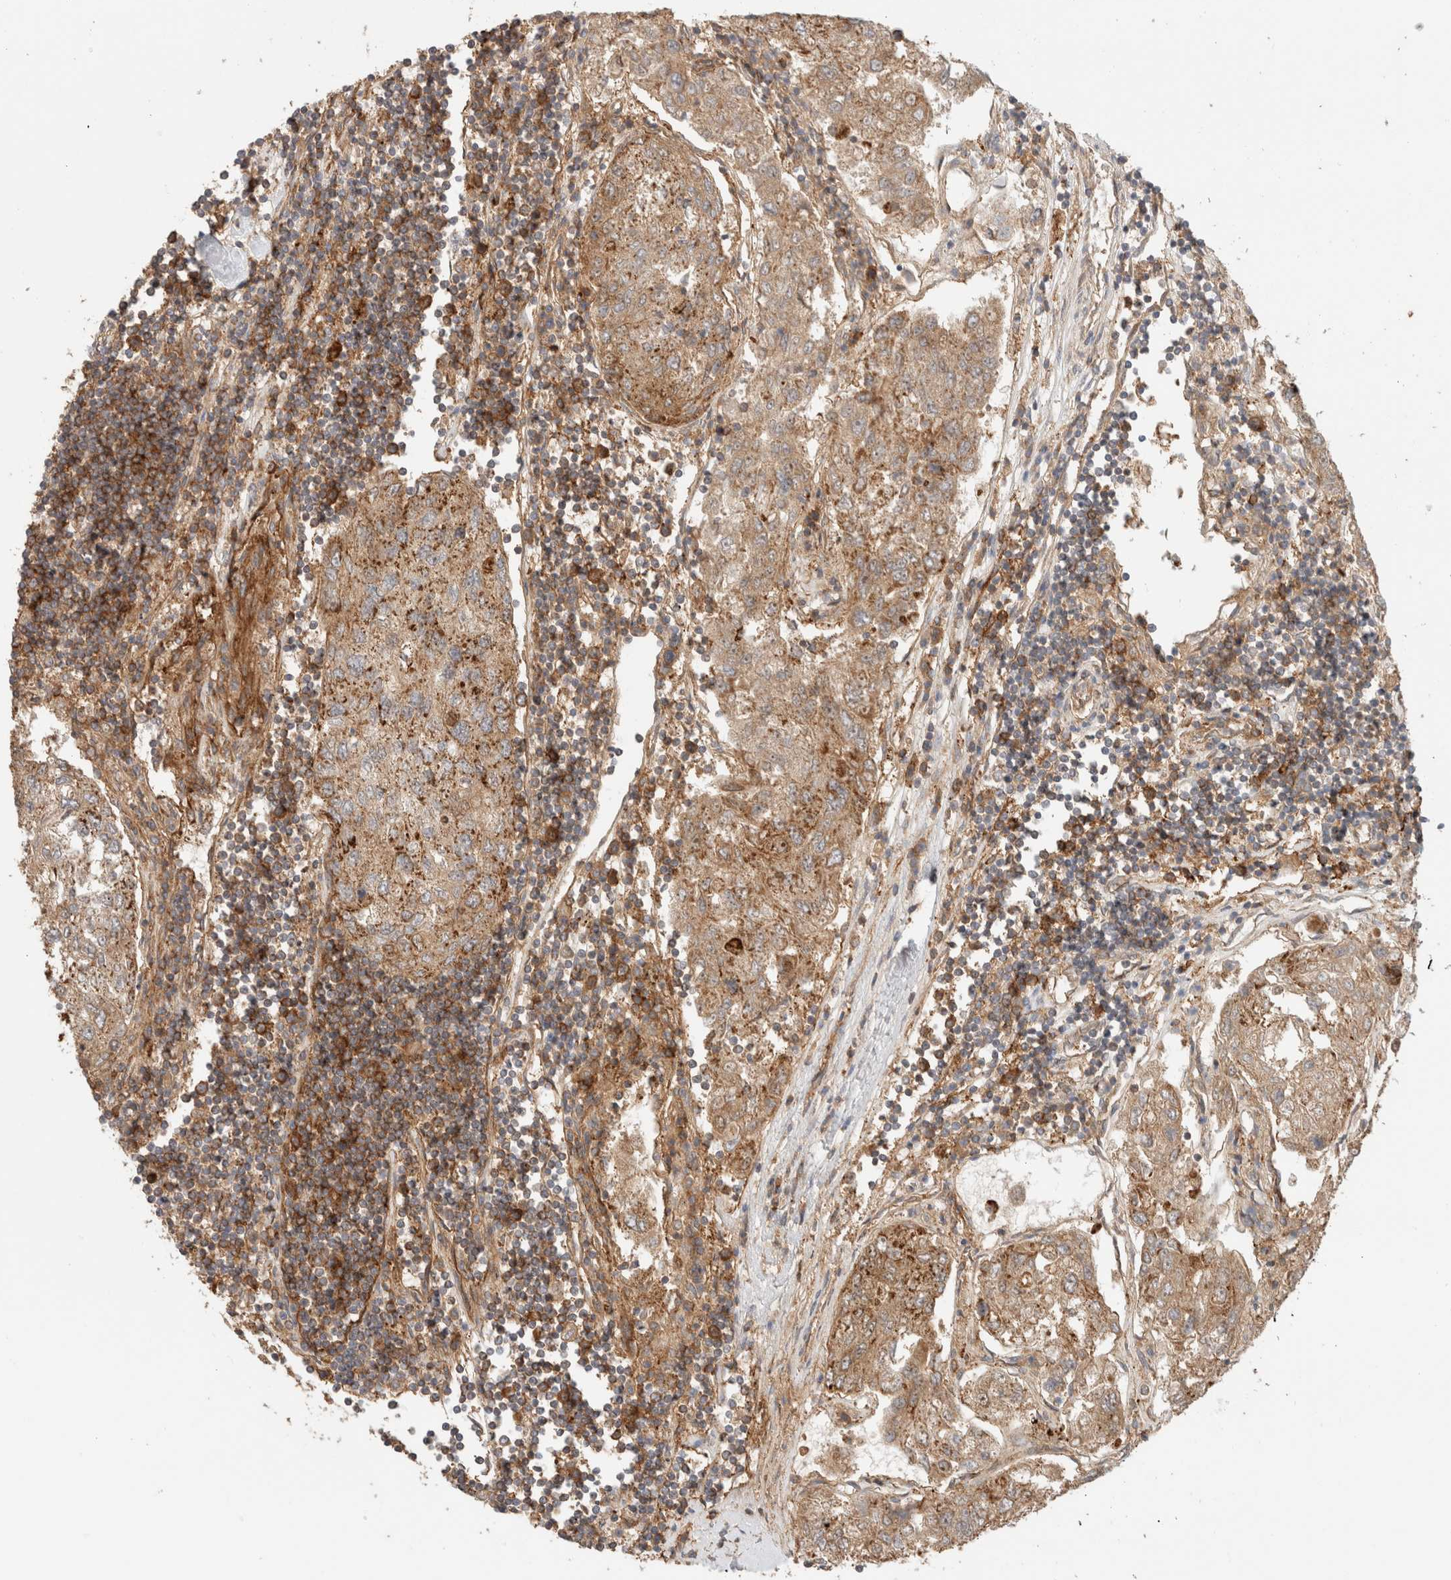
{"staining": {"intensity": "moderate", "quantity": ">75%", "location": "cytoplasmic/membranous"}, "tissue": "urothelial cancer", "cell_type": "Tumor cells", "image_type": "cancer", "snomed": [{"axis": "morphology", "description": "Urothelial carcinoma, High grade"}, {"axis": "topography", "description": "Lymph node"}, {"axis": "topography", "description": "Urinary bladder"}], "caption": "Urothelial cancer was stained to show a protein in brown. There is medium levels of moderate cytoplasmic/membranous staining in approximately >75% of tumor cells.", "gene": "MRM3", "patient": {"sex": "male", "age": 51}}